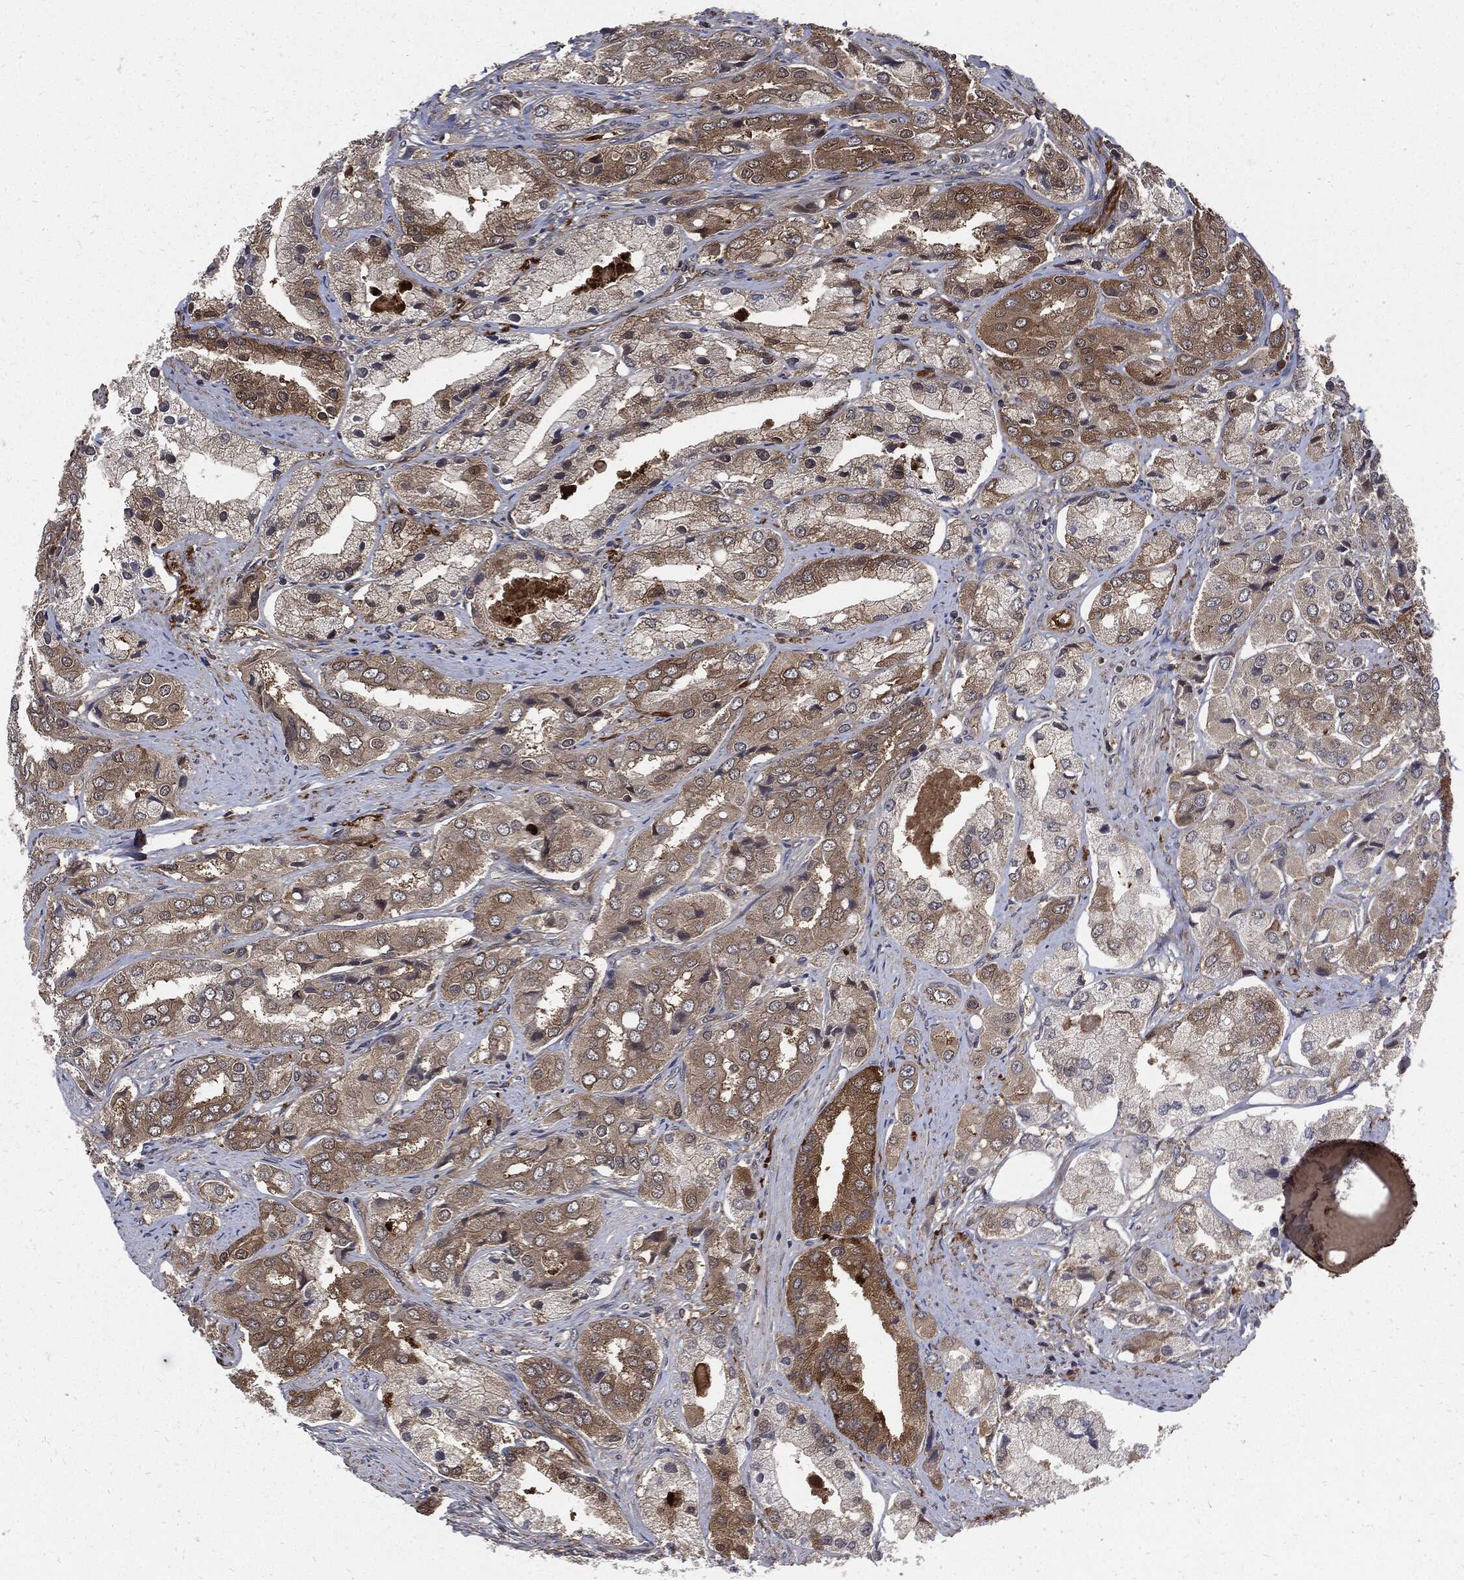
{"staining": {"intensity": "moderate", "quantity": "25%-75%", "location": "cytoplasmic/membranous"}, "tissue": "prostate cancer", "cell_type": "Tumor cells", "image_type": "cancer", "snomed": [{"axis": "morphology", "description": "Adenocarcinoma, Low grade"}, {"axis": "topography", "description": "Prostate"}], "caption": "Prostate cancer (adenocarcinoma (low-grade)) tissue demonstrates moderate cytoplasmic/membranous expression in approximately 25%-75% of tumor cells, visualized by immunohistochemistry.", "gene": "CLU", "patient": {"sex": "male", "age": 69}}